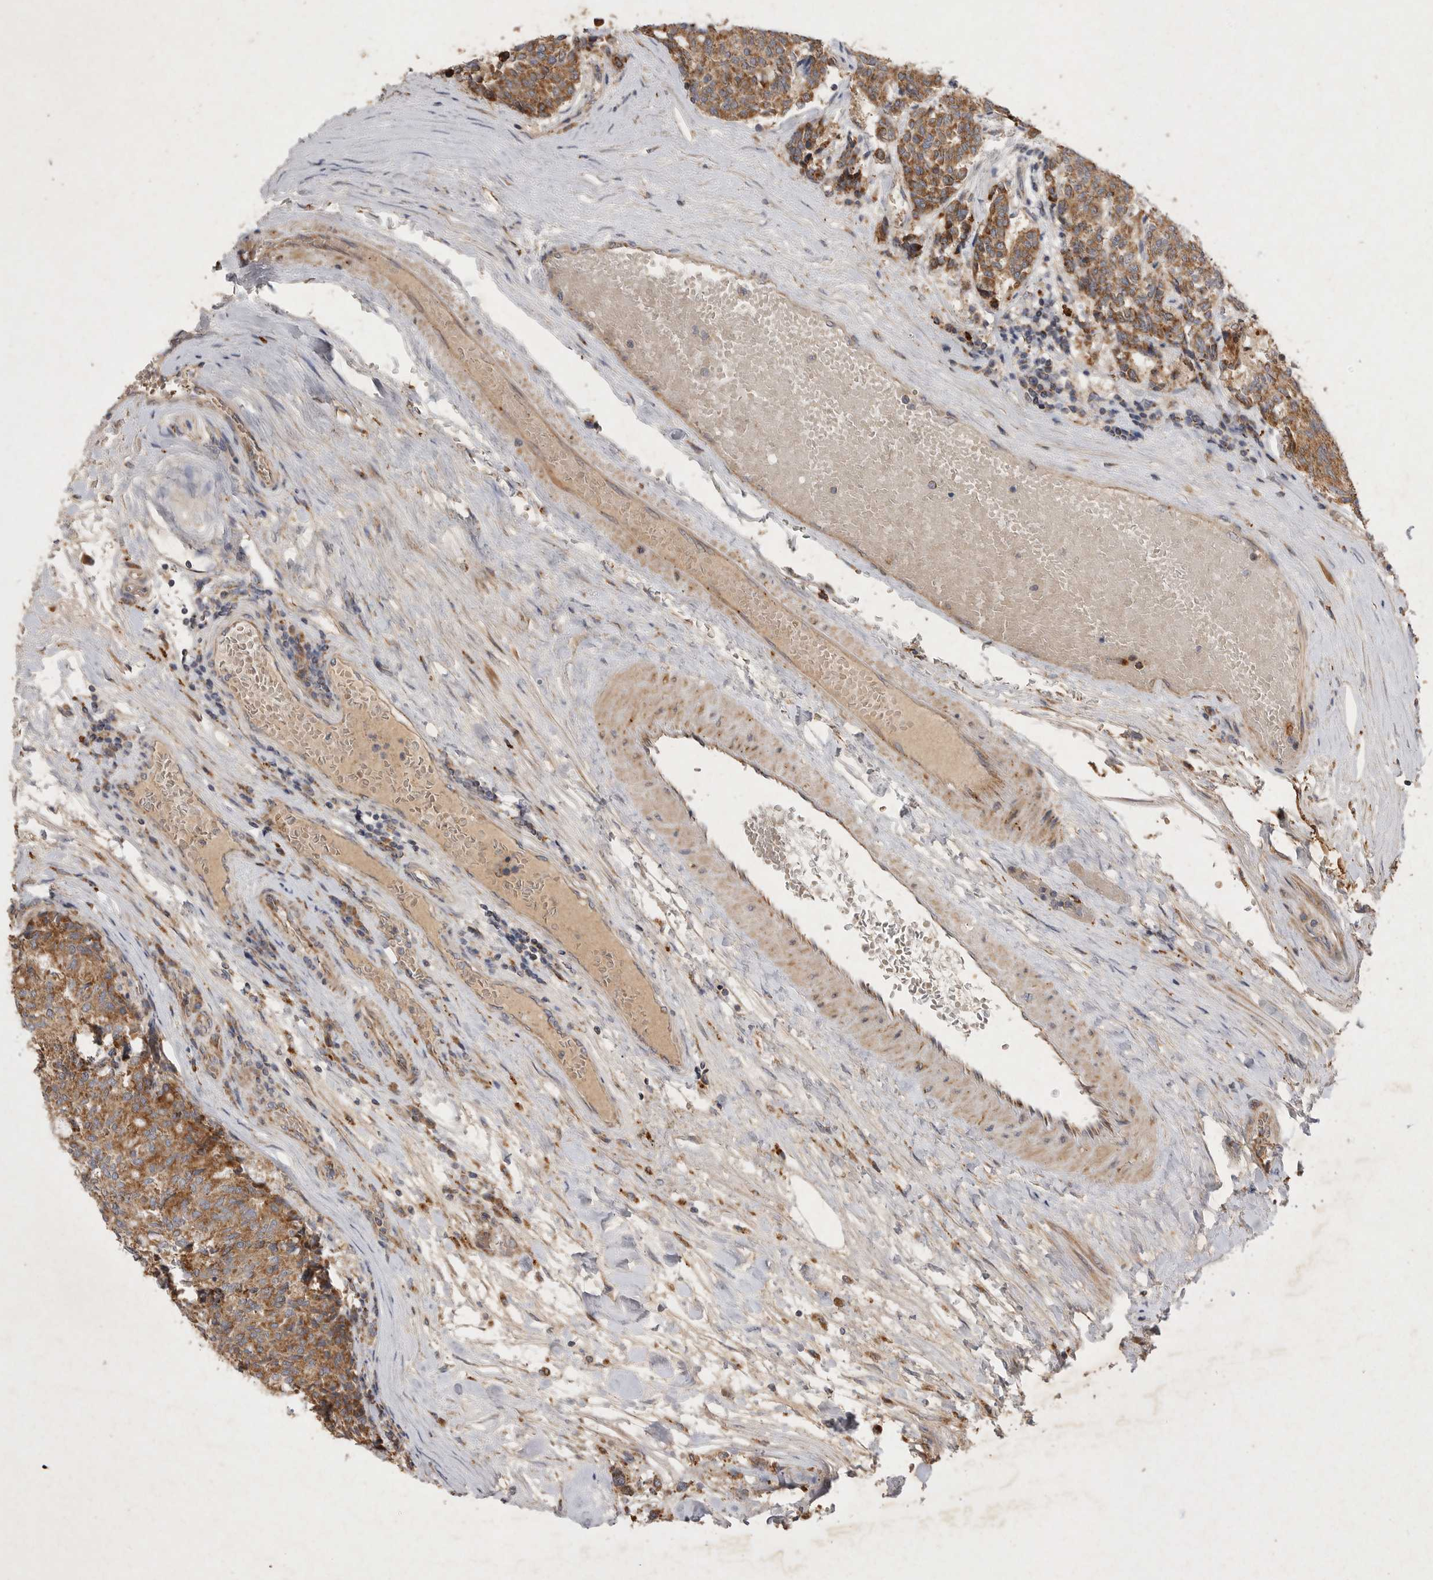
{"staining": {"intensity": "strong", "quantity": ">75%", "location": "cytoplasmic/membranous"}, "tissue": "carcinoid", "cell_type": "Tumor cells", "image_type": "cancer", "snomed": [{"axis": "morphology", "description": "Carcinoid, malignant, NOS"}, {"axis": "topography", "description": "Pancreas"}], "caption": "Protein staining of carcinoid (malignant) tissue displays strong cytoplasmic/membranous expression in about >75% of tumor cells. (IHC, brightfield microscopy, high magnification).", "gene": "MRPL41", "patient": {"sex": "female", "age": 54}}